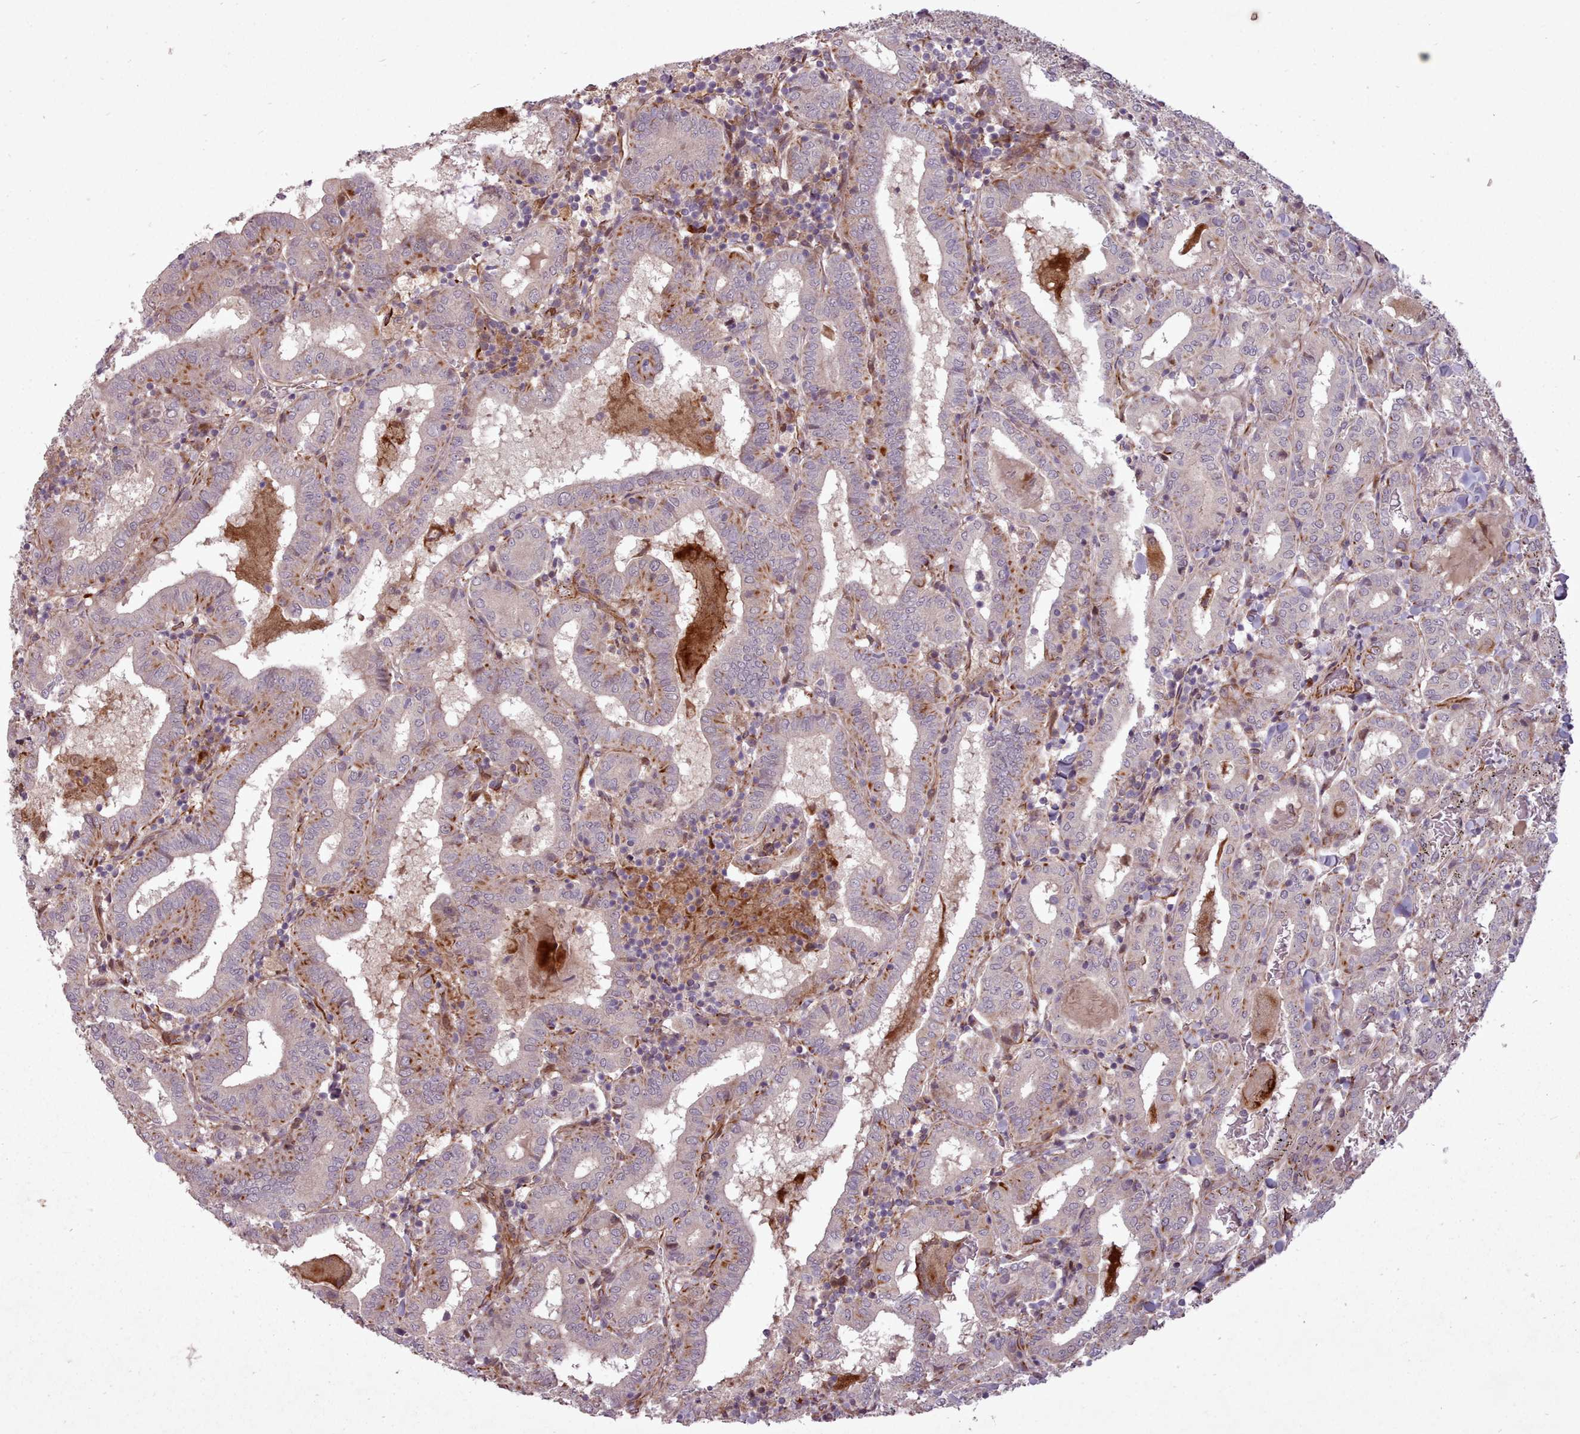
{"staining": {"intensity": "moderate", "quantity": ">75%", "location": "cytoplasmic/membranous"}, "tissue": "thyroid cancer", "cell_type": "Tumor cells", "image_type": "cancer", "snomed": [{"axis": "morphology", "description": "Papillary adenocarcinoma, NOS"}, {"axis": "topography", "description": "Thyroid gland"}], "caption": "An image of human thyroid cancer (papillary adenocarcinoma) stained for a protein exhibits moderate cytoplasmic/membranous brown staining in tumor cells. Using DAB (3,3'-diaminobenzidine) (brown) and hematoxylin (blue) stains, captured at high magnification using brightfield microscopy.", "gene": "GBGT1", "patient": {"sex": "female", "age": 72}}